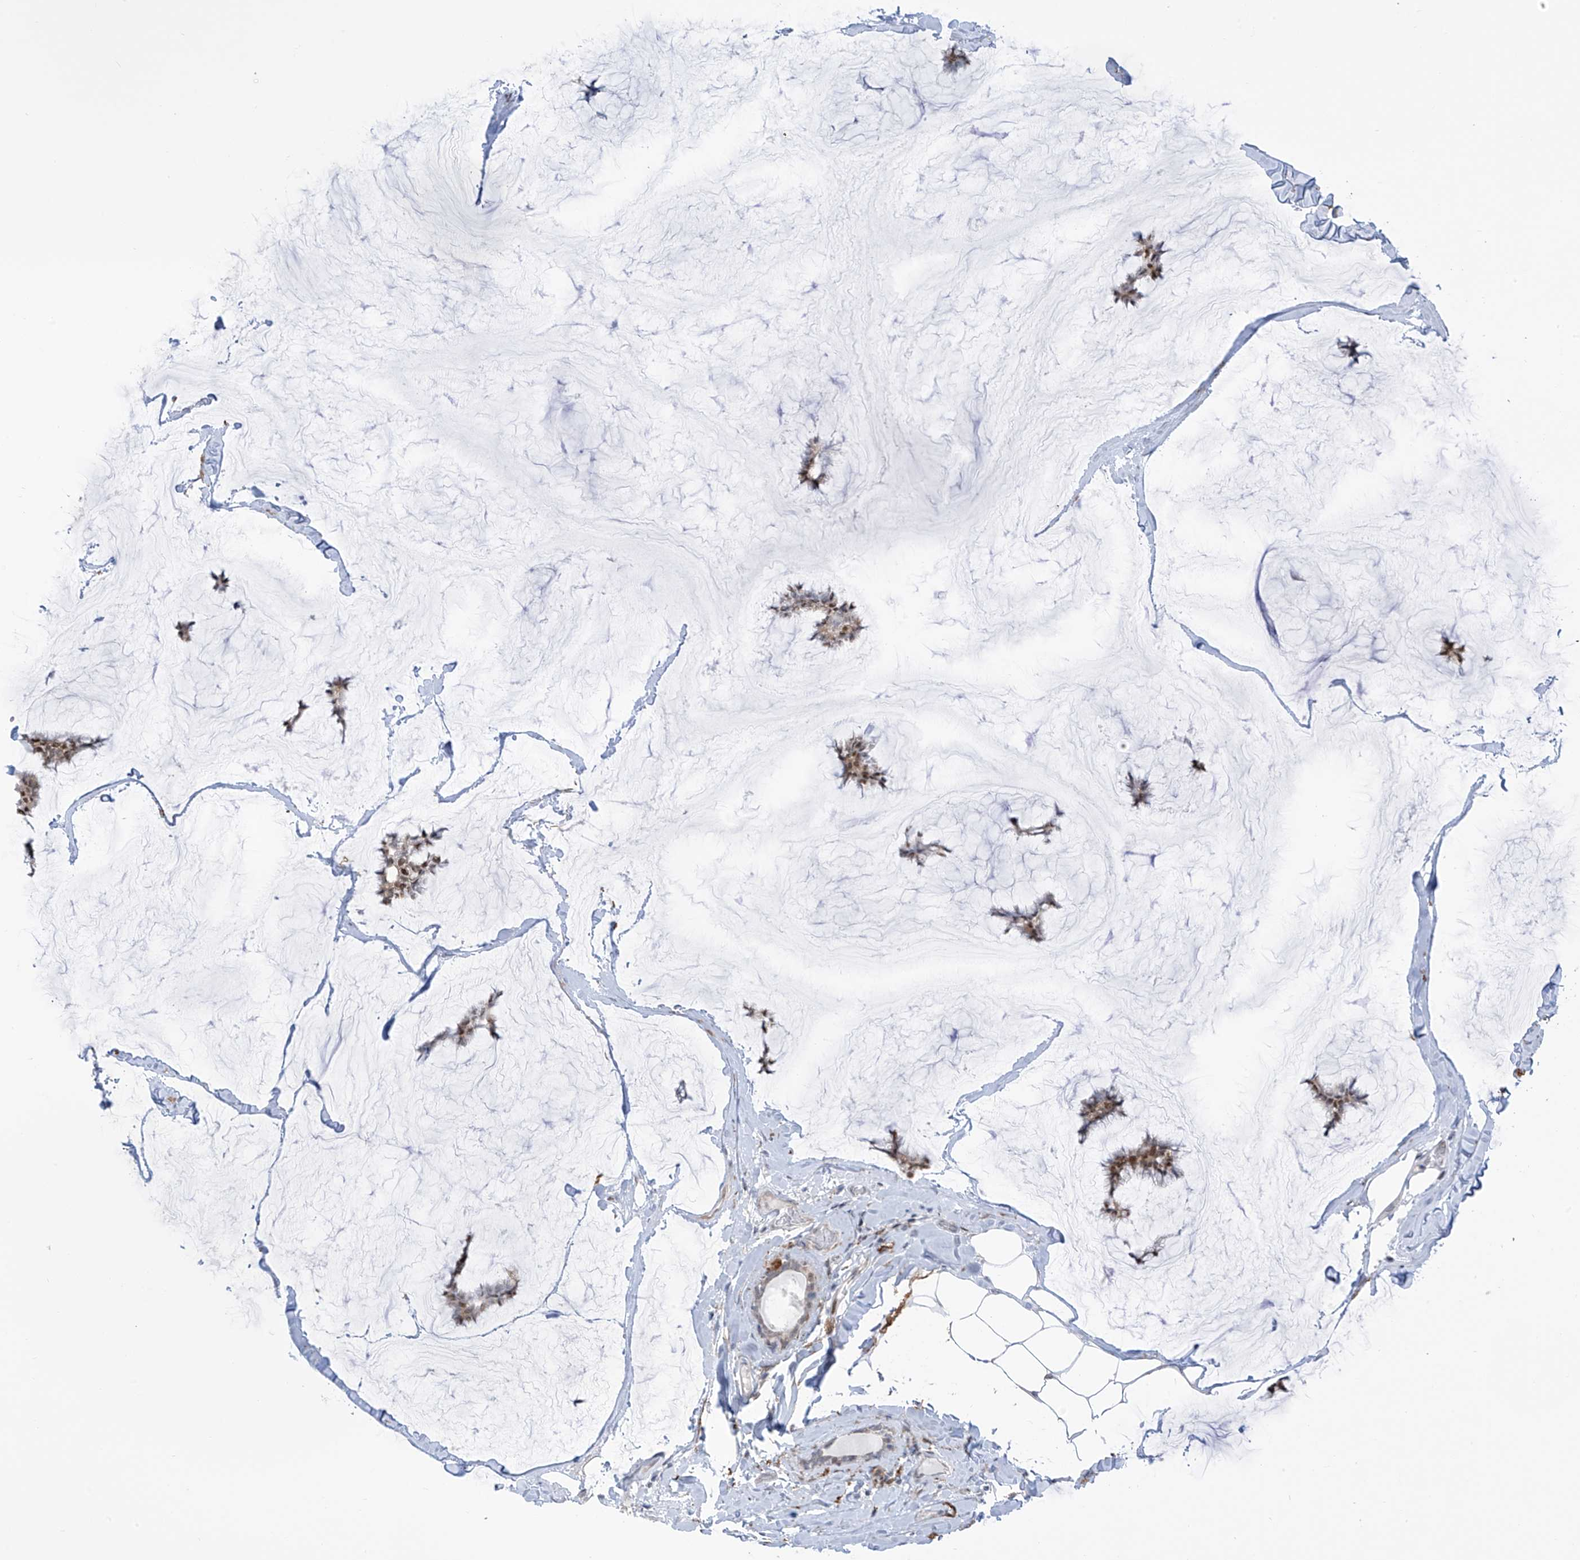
{"staining": {"intensity": "moderate", "quantity": ">75%", "location": "nuclear"}, "tissue": "breast cancer", "cell_type": "Tumor cells", "image_type": "cancer", "snomed": [{"axis": "morphology", "description": "Duct carcinoma"}, {"axis": "topography", "description": "Breast"}], "caption": "IHC (DAB (3,3'-diaminobenzidine)) staining of human intraductal carcinoma (breast) demonstrates moderate nuclear protein expression in approximately >75% of tumor cells. (DAB (3,3'-diaminobenzidine) = brown stain, brightfield microscopy at high magnification).", "gene": "LIN9", "patient": {"sex": "female", "age": 93}}